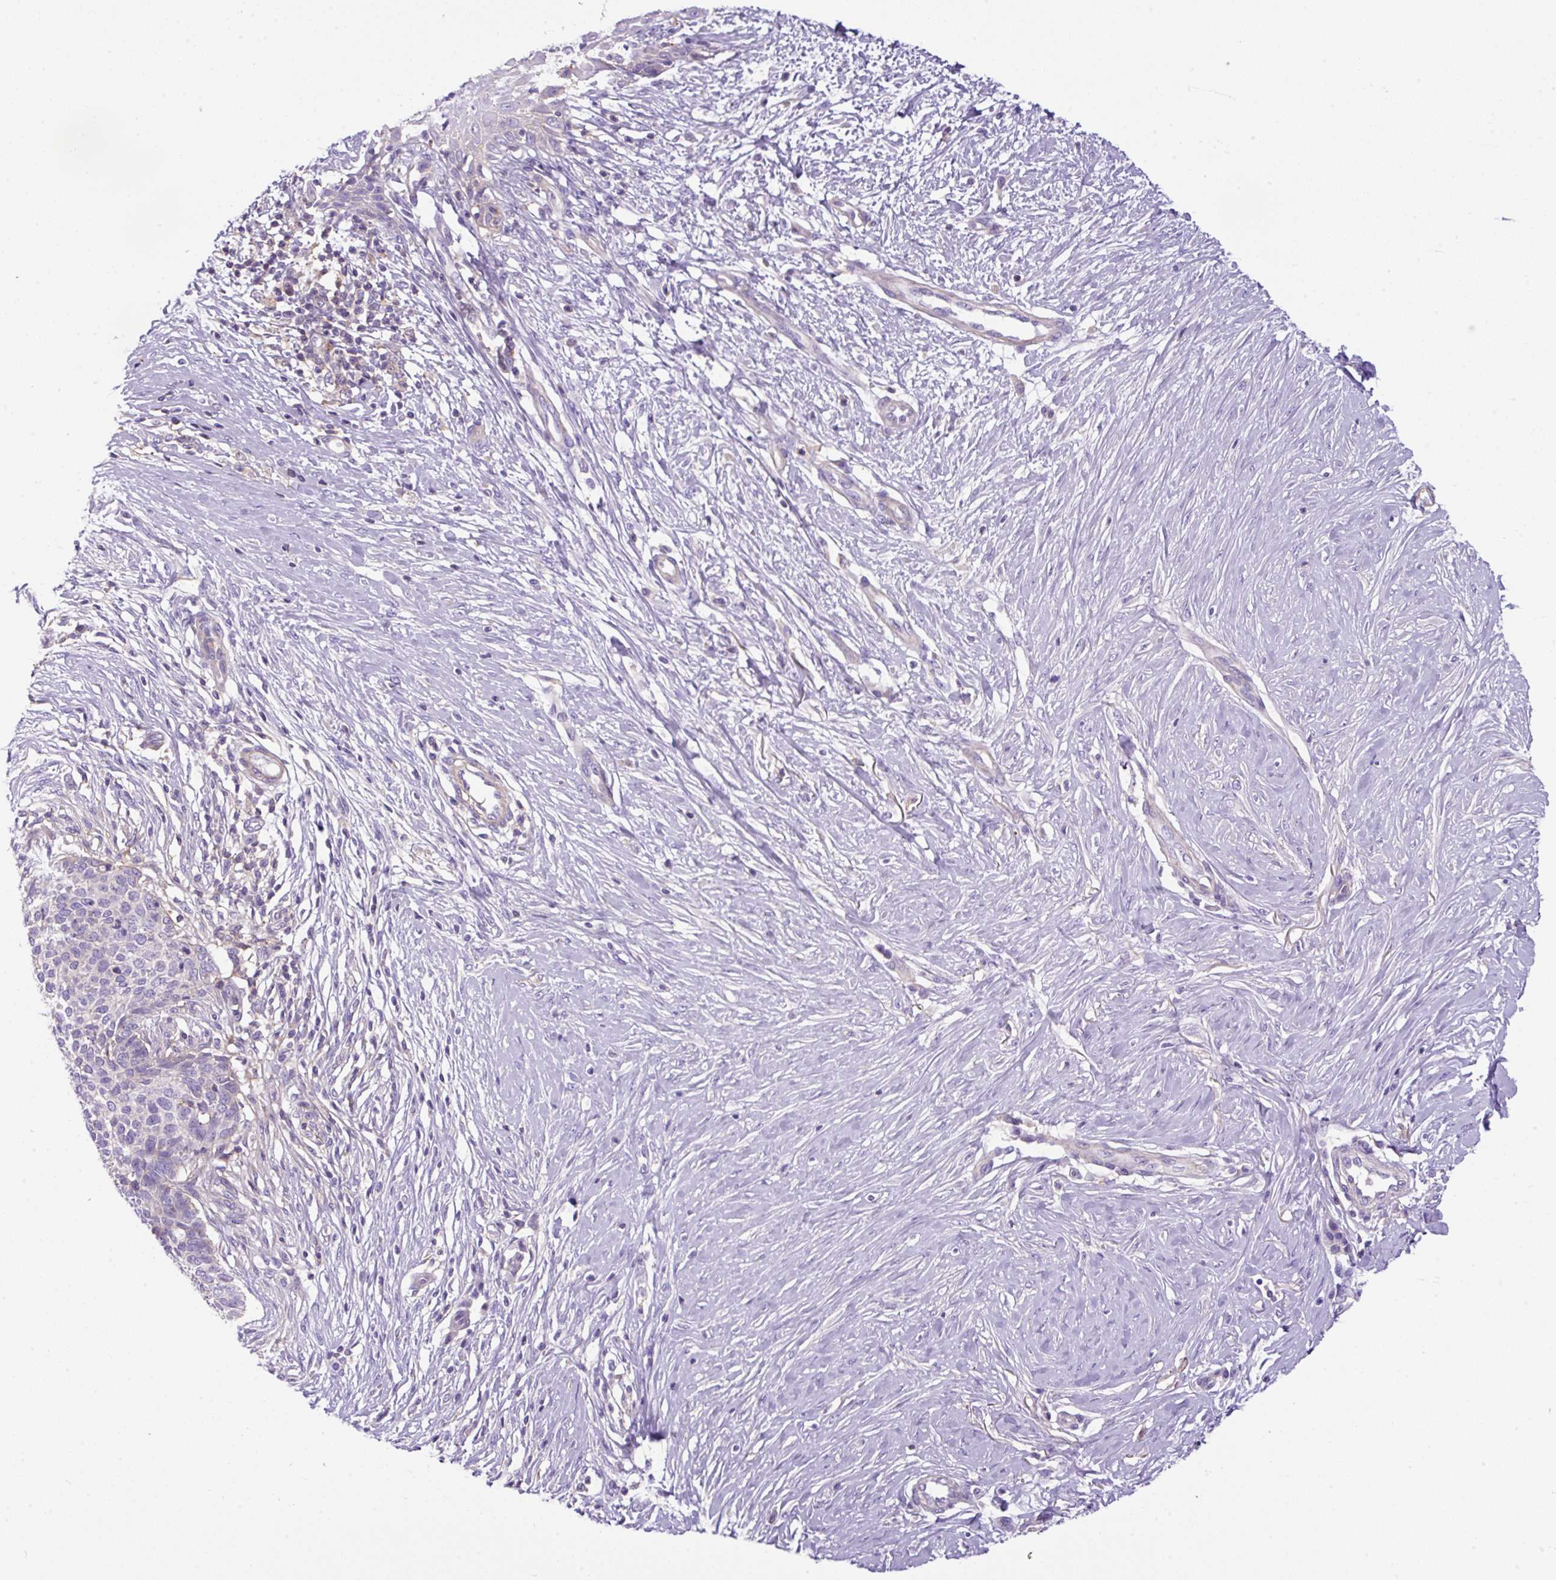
{"staining": {"intensity": "negative", "quantity": "none", "location": "none"}, "tissue": "skin cancer", "cell_type": "Tumor cells", "image_type": "cancer", "snomed": [{"axis": "morphology", "description": "Normal tissue, NOS"}, {"axis": "morphology", "description": "Basal cell carcinoma"}, {"axis": "topography", "description": "Skin"}], "caption": "There is no significant expression in tumor cells of skin cancer.", "gene": "NPTN", "patient": {"sex": "male", "age": 50}}